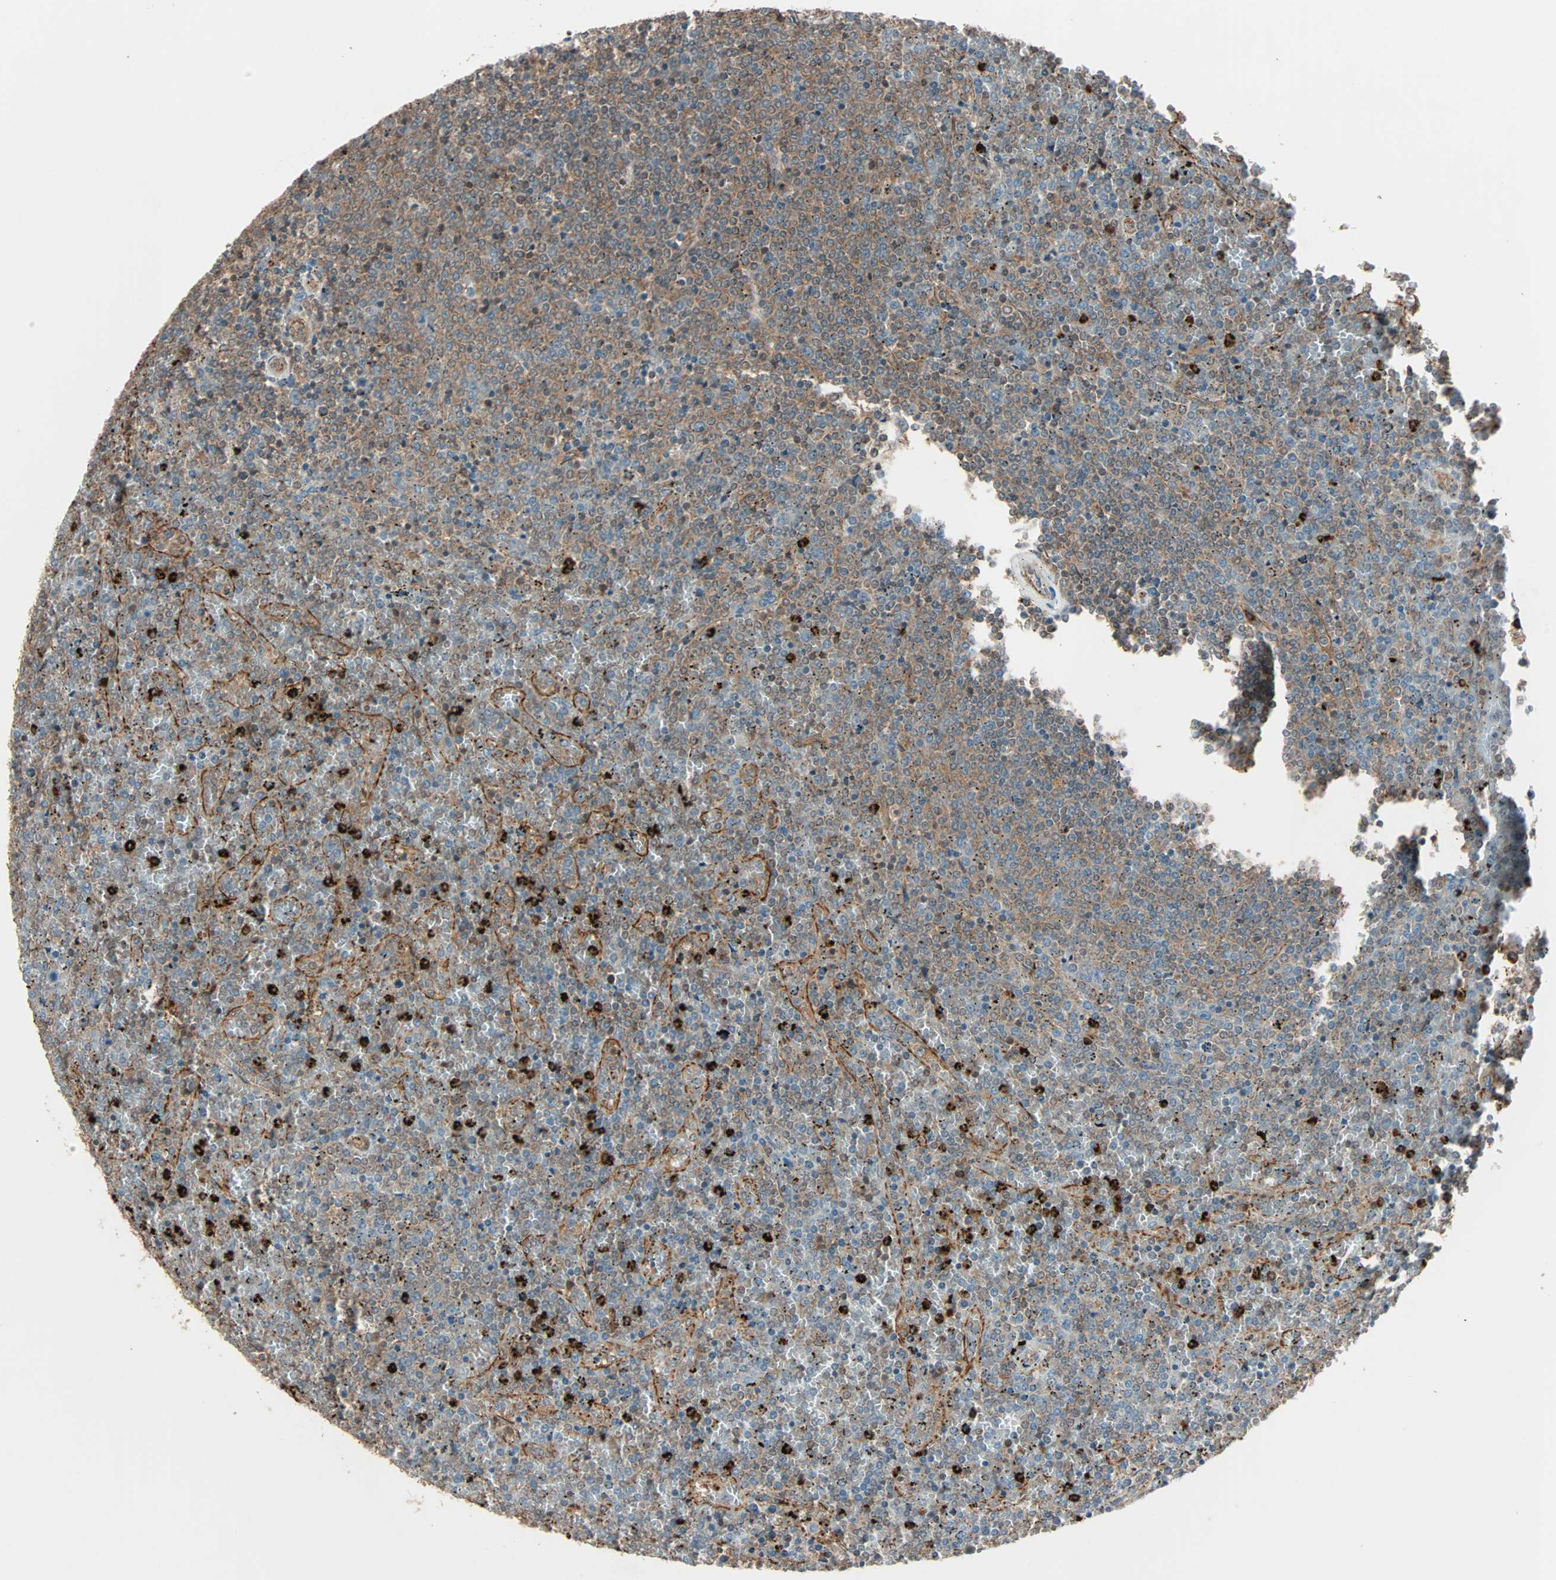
{"staining": {"intensity": "moderate", "quantity": ">75%", "location": "cytoplasmic/membranous"}, "tissue": "lymphoma", "cell_type": "Tumor cells", "image_type": "cancer", "snomed": [{"axis": "morphology", "description": "Malignant lymphoma, non-Hodgkin's type, Low grade"}, {"axis": "topography", "description": "Spleen"}], "caption": "Immunohistochemical staining of human low-grade malignant lymphoma, non-Hodgkin's type exhibits medium levels of moderate cytoplasmic/membranous protein expression in about >75% of tumor cells. The staining is performed using DAB (3,3'-diaminobenzidine) brown chromogen to label protein expression. The nuclei are counter-stained blue using hematoxylin.", "gene": "GCK", "patient": {"sex": "female", "age": 77}}